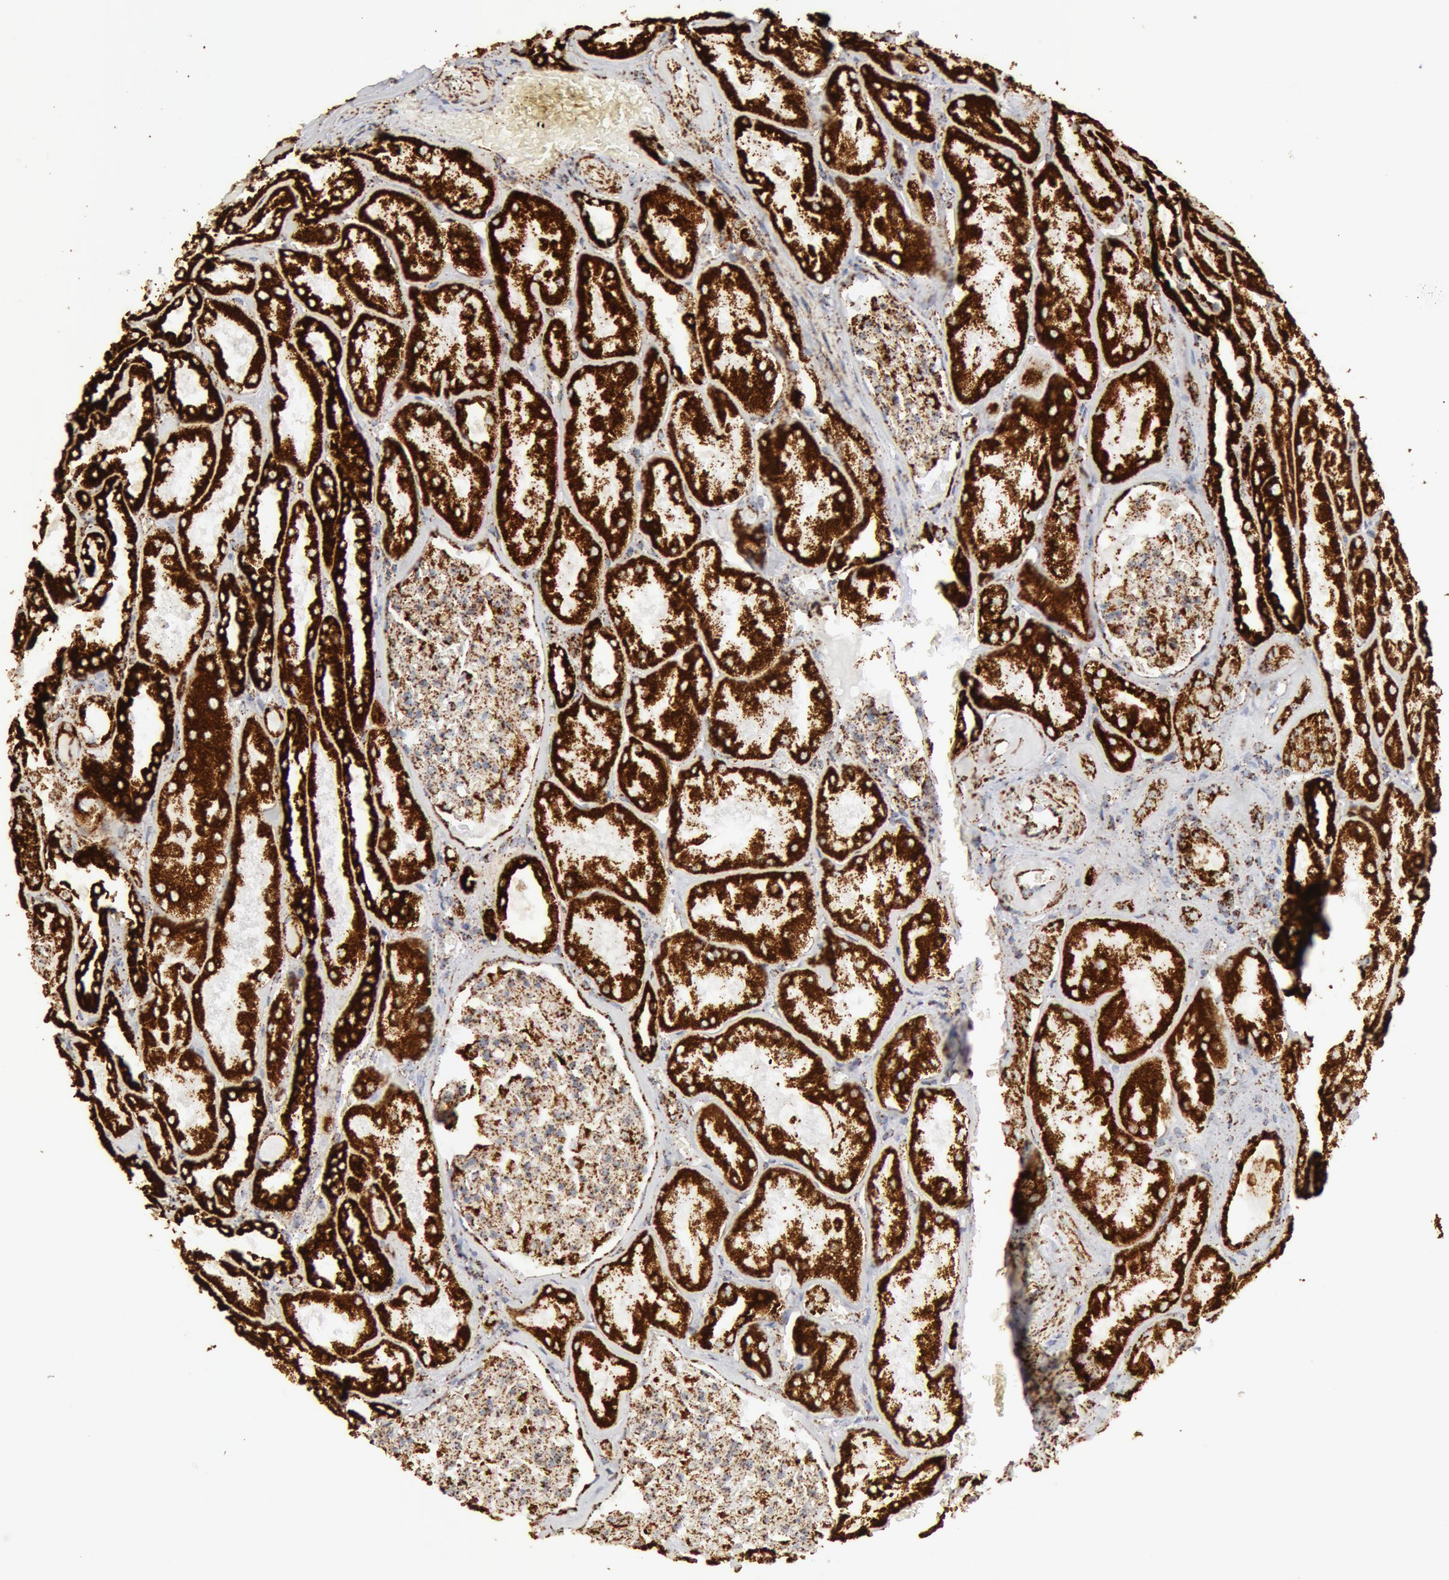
{"staining": {"intensity": "moderate", "quantity": ">75%", "location": "cytoplasmic/membranous"}, "tissue": "kidney", "cell_type": "Cells in glomeruli", "image_type": "normal", "snomed": [{"axis": "morphology", "description": "Normal tissue, NOS"}, {"axis": "topography", "description": "Kidney"}], "caption": "High-magnification brightfield microscopy of benign kidney stained with DAB (3,3'-diaminobenzidine) (brown) and counterstained with hematoxylin (blue). cells in glomeruli exhibit moderate cytoplasmic/membranous staining is present in about>75% of cells. (brown staining indicates protein expression, while blue staining denotes nuclei).", "gene": "ATP5F1B", "patient": {"sex": "male", "age": 61}}